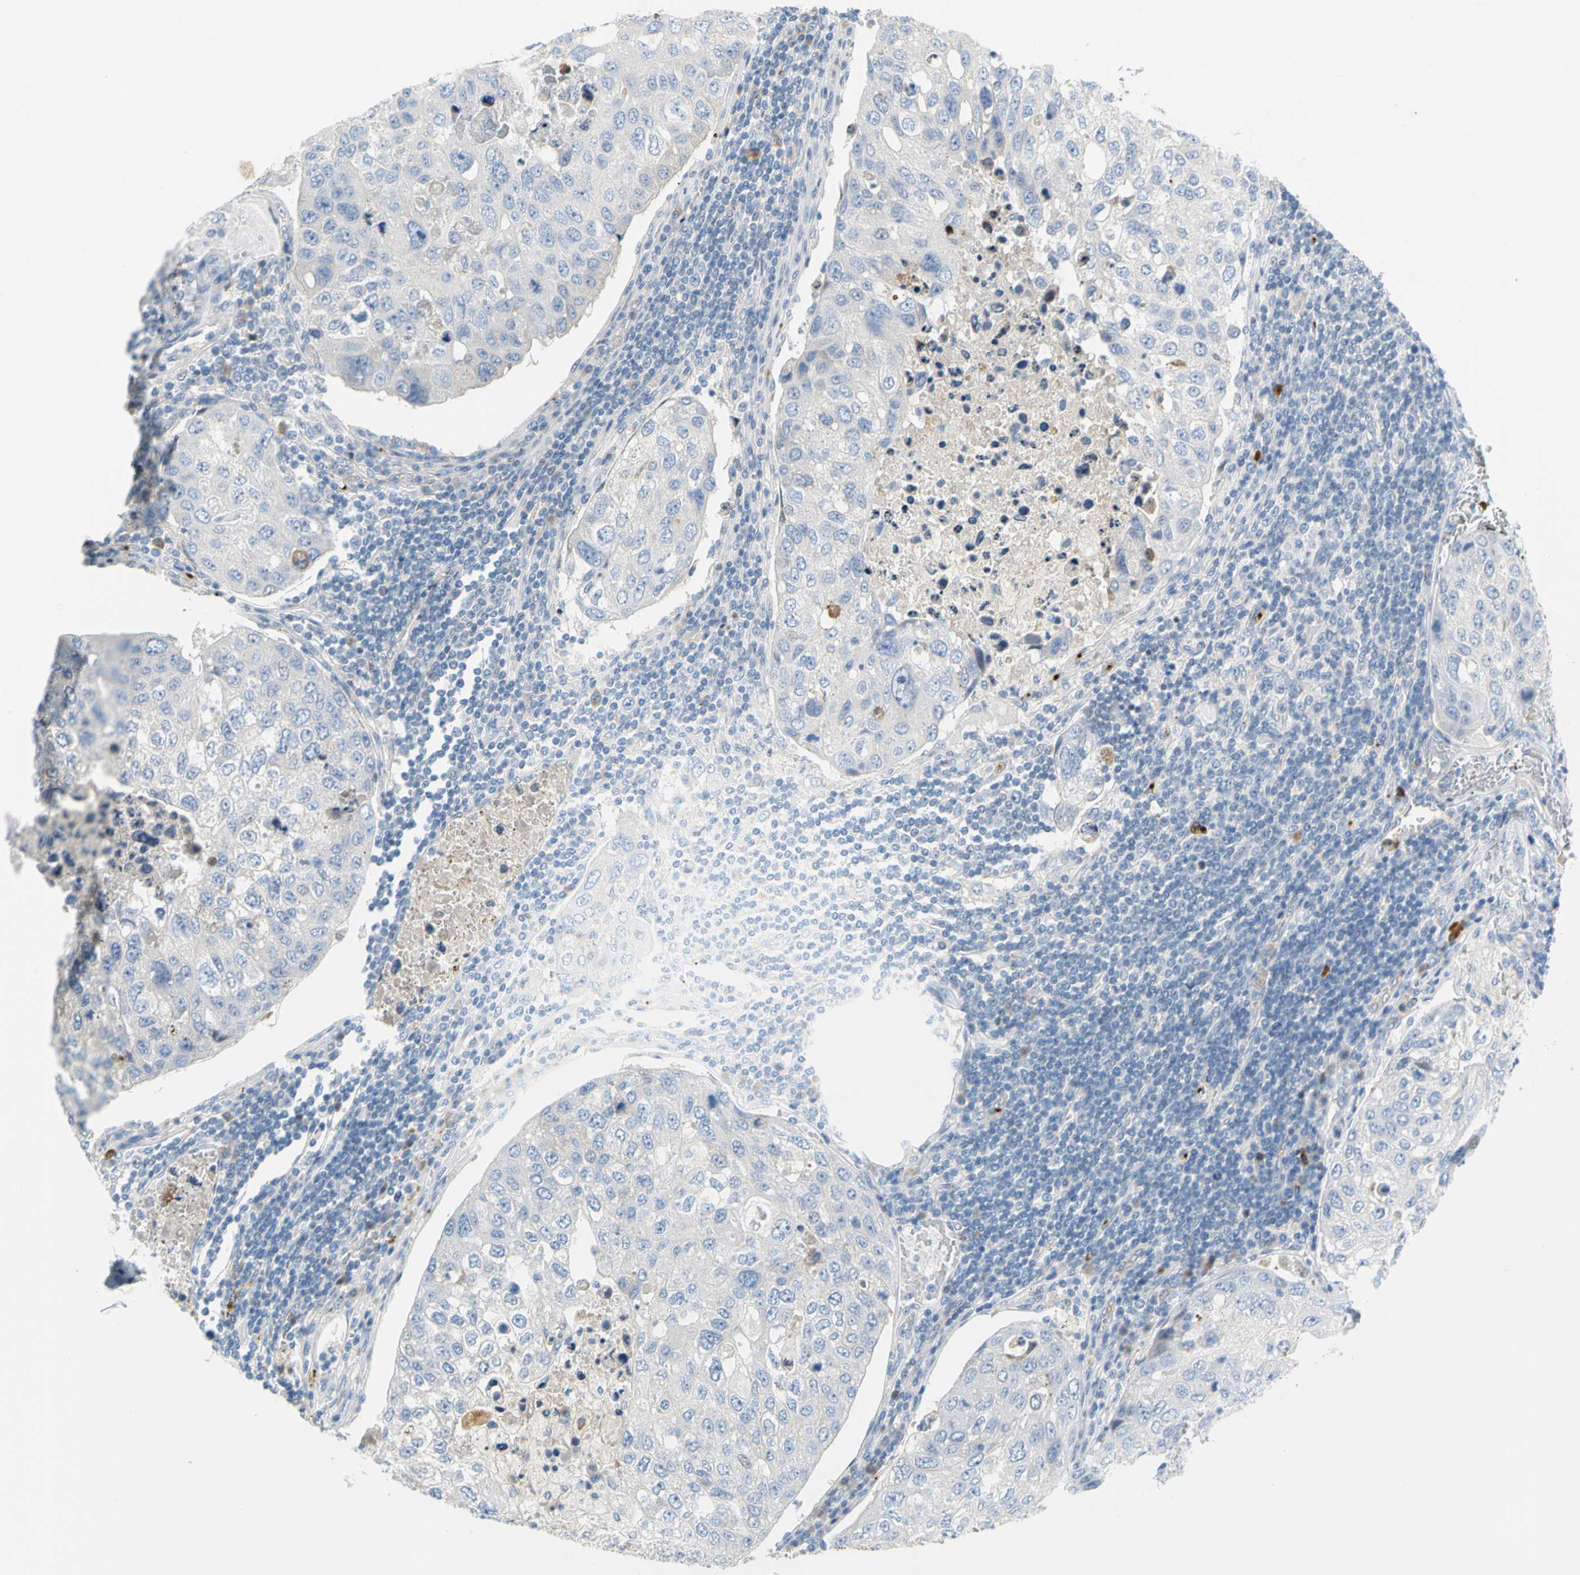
{"staining": {"intensity": "negative", "quantity": "none", "location": "none"}, "tissue": "urothelial cancer", "cell_type": "Tumor cells", "image_type": "cancer", "snomed": [{"axis": "morphology", "description": "Urothelial carcinoma, High grade"}, {"axis": "topography", "description": "Lymph node"}, {"axis": "topography", "description": "Urinary bladder"}], "caption": "DAB (3,3'-diaminobenzidine) immunohistochemical staining of human urothelial carcinoma (high-grade) exhibits no significant positivity in tumor cells. (Immunohistochemistry, brightfield microscopy, high magnification).", "gene": "PPBP", "patient": {"sex": "male", "age": 51}}